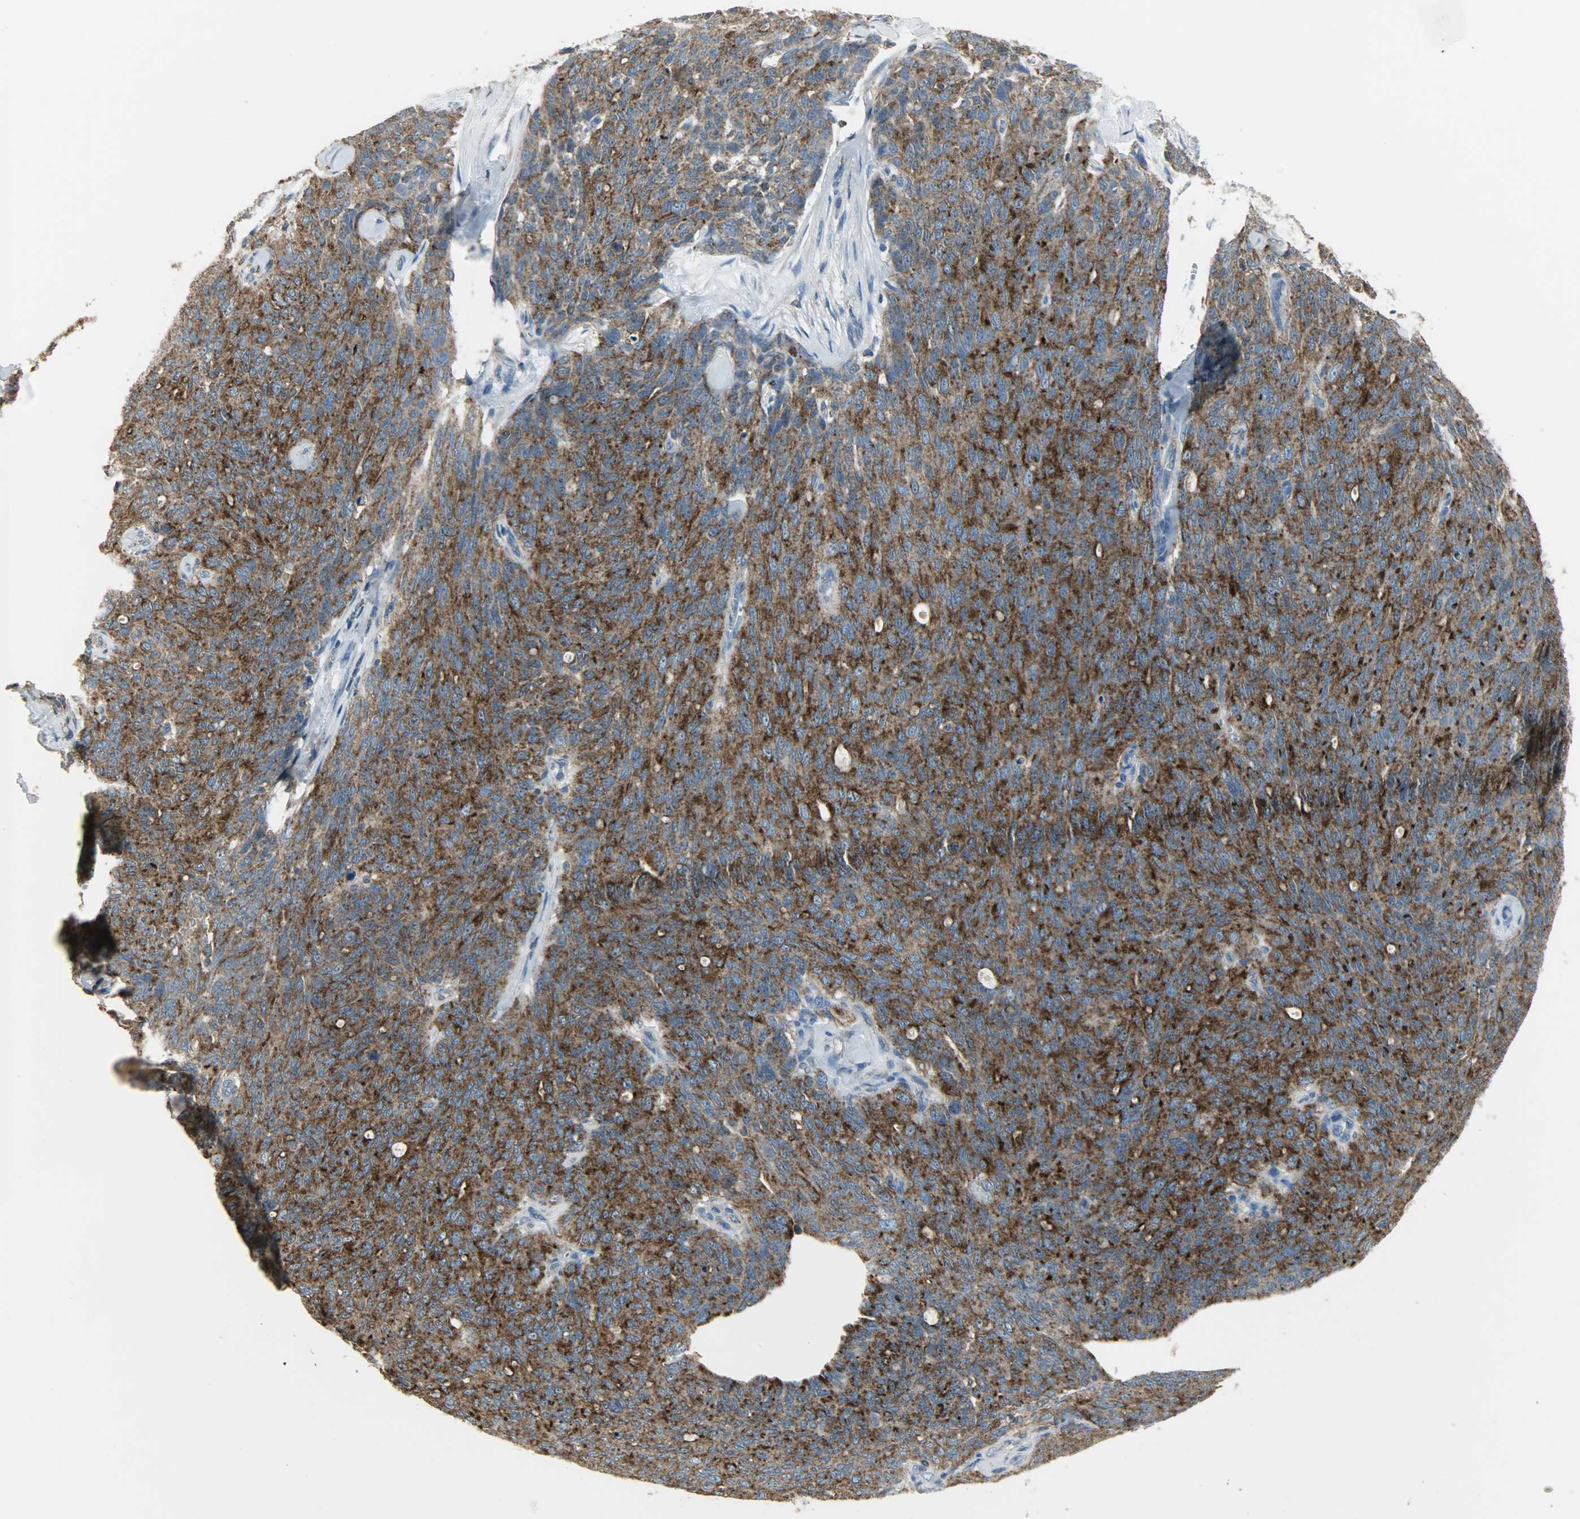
{"staining": {"intensity": "strong", "quantity": ">75%", "location": "cytoplasmic/membranous"}, "tissue": "ovarian cancer", "cell_type": "Tumor cells", "image_type": "cancer", "snomed": [{"axis": "morphology", "description": "Carcinoma, endometroid"}, {"axis": "topography", "description": "Ovary"}], "caption": "Tumor cells reveal high levels of strong cytoplasmic/membranous staining in approximately >75% of cells in human ovarian endometroid carcinoma.", "gene": "DNAJA4", "patient": {"sex": "female", "age": 60}}